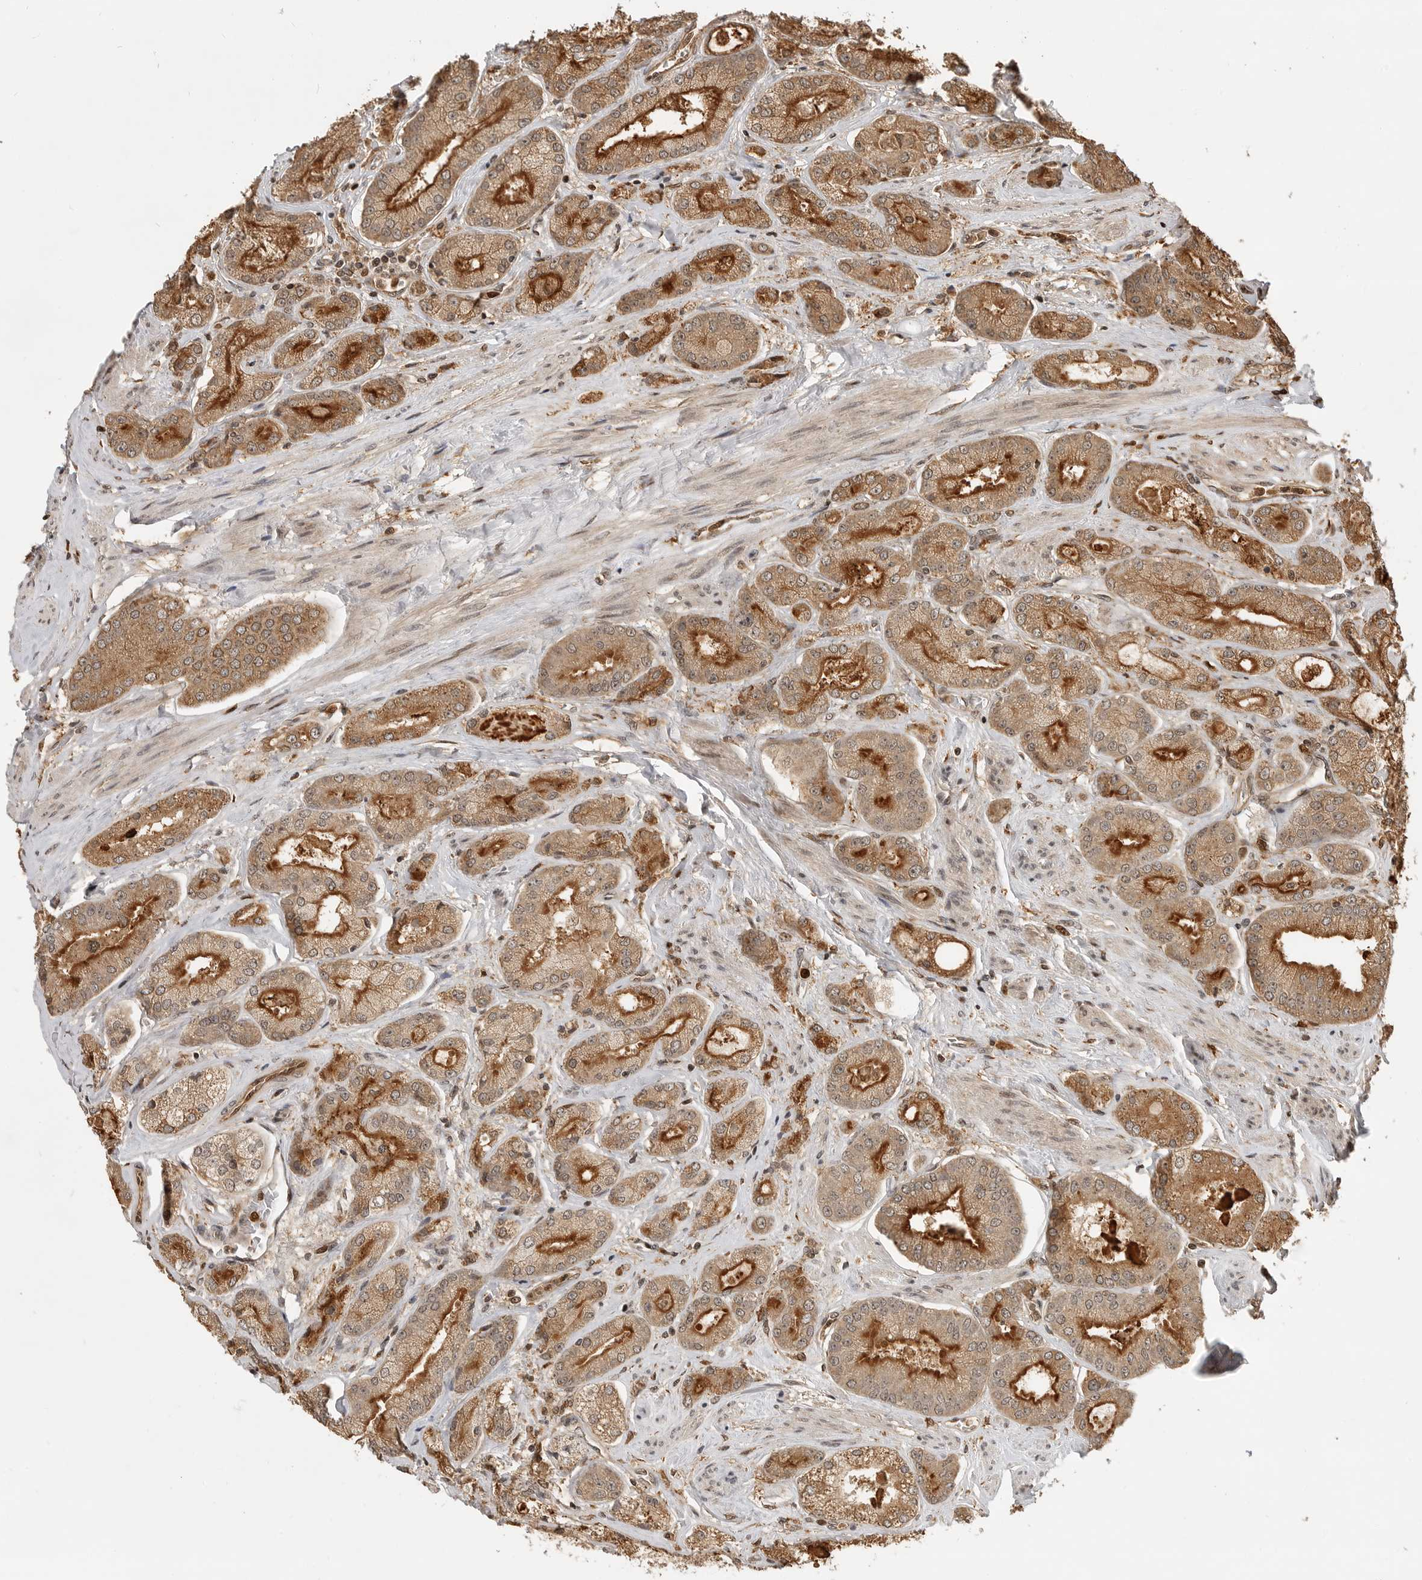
{"staining": {"intensity": "strong", "quantity": "25%-75%", "location": "cytoplasmic/membranous"}, "tissue": "prostate cancer", "cell_type": "Tumor cells", "image_type": "cancer", "snomed": [{"axis": "morphology", "description": "Adenocarcinoma, High grade"}, {"axis": "topography", "description": "Prostate"}], "caption": "IHC of prostate high-grade adenocarcinoma demonstrates high levels of strong cytoplasmic/membranous staining in approximately 25%-75% of tumor cells.", "gene": "BMP2K", "patient": {"sex": "male", "age": 58}}